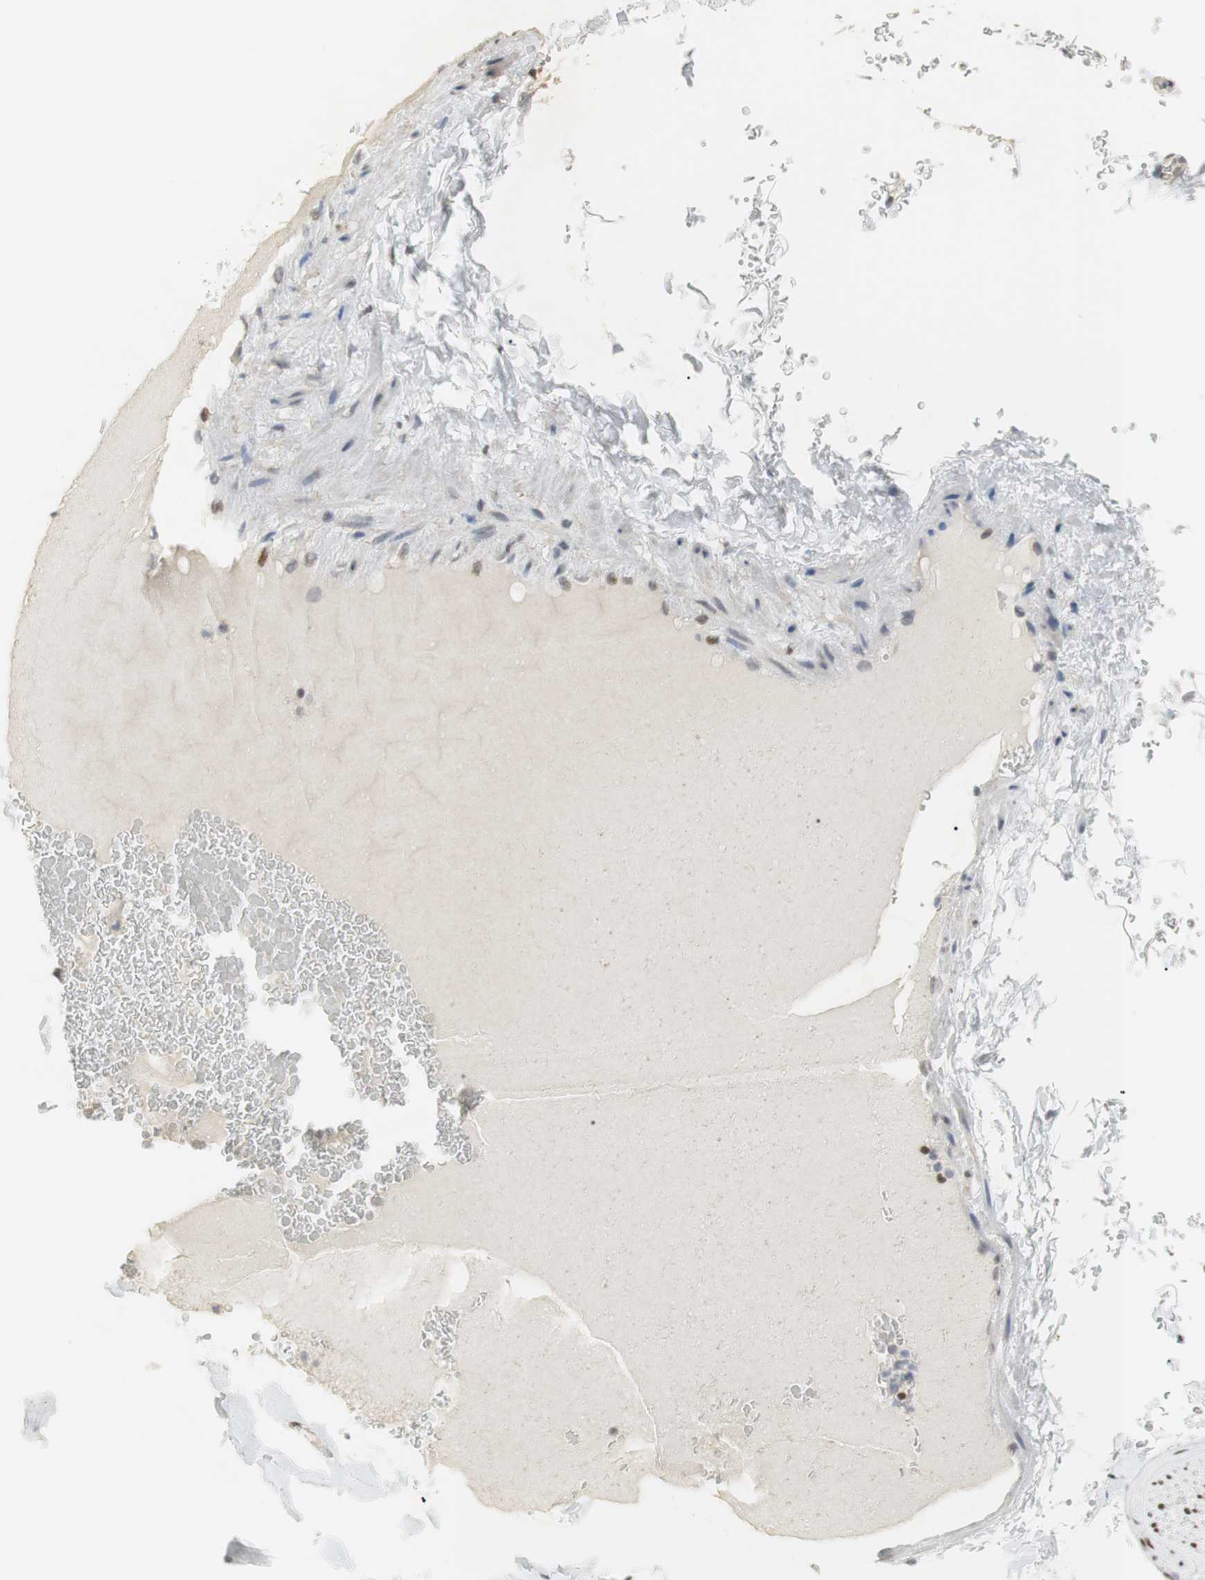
{"staining": {"intensity": "weak", "quantity": ">75%", "location": "nuclear"}, "tissue": "adipose tissue", "cell_type": "Adipocytes", "image_type": "normal", "snomed": [{"axis": "morphology", "description": "Normal tissue, NOS"}, {"axis": "topography", "description": "Peripheral nerve tissue"}], "caption": "Weak nuclear staining for a protein is identified in about >75% of adipocytes of normal adipose tissue using immunohistochemistry.", "gene": "BMI1", "patient": {"sex": "male", "age": 70}}